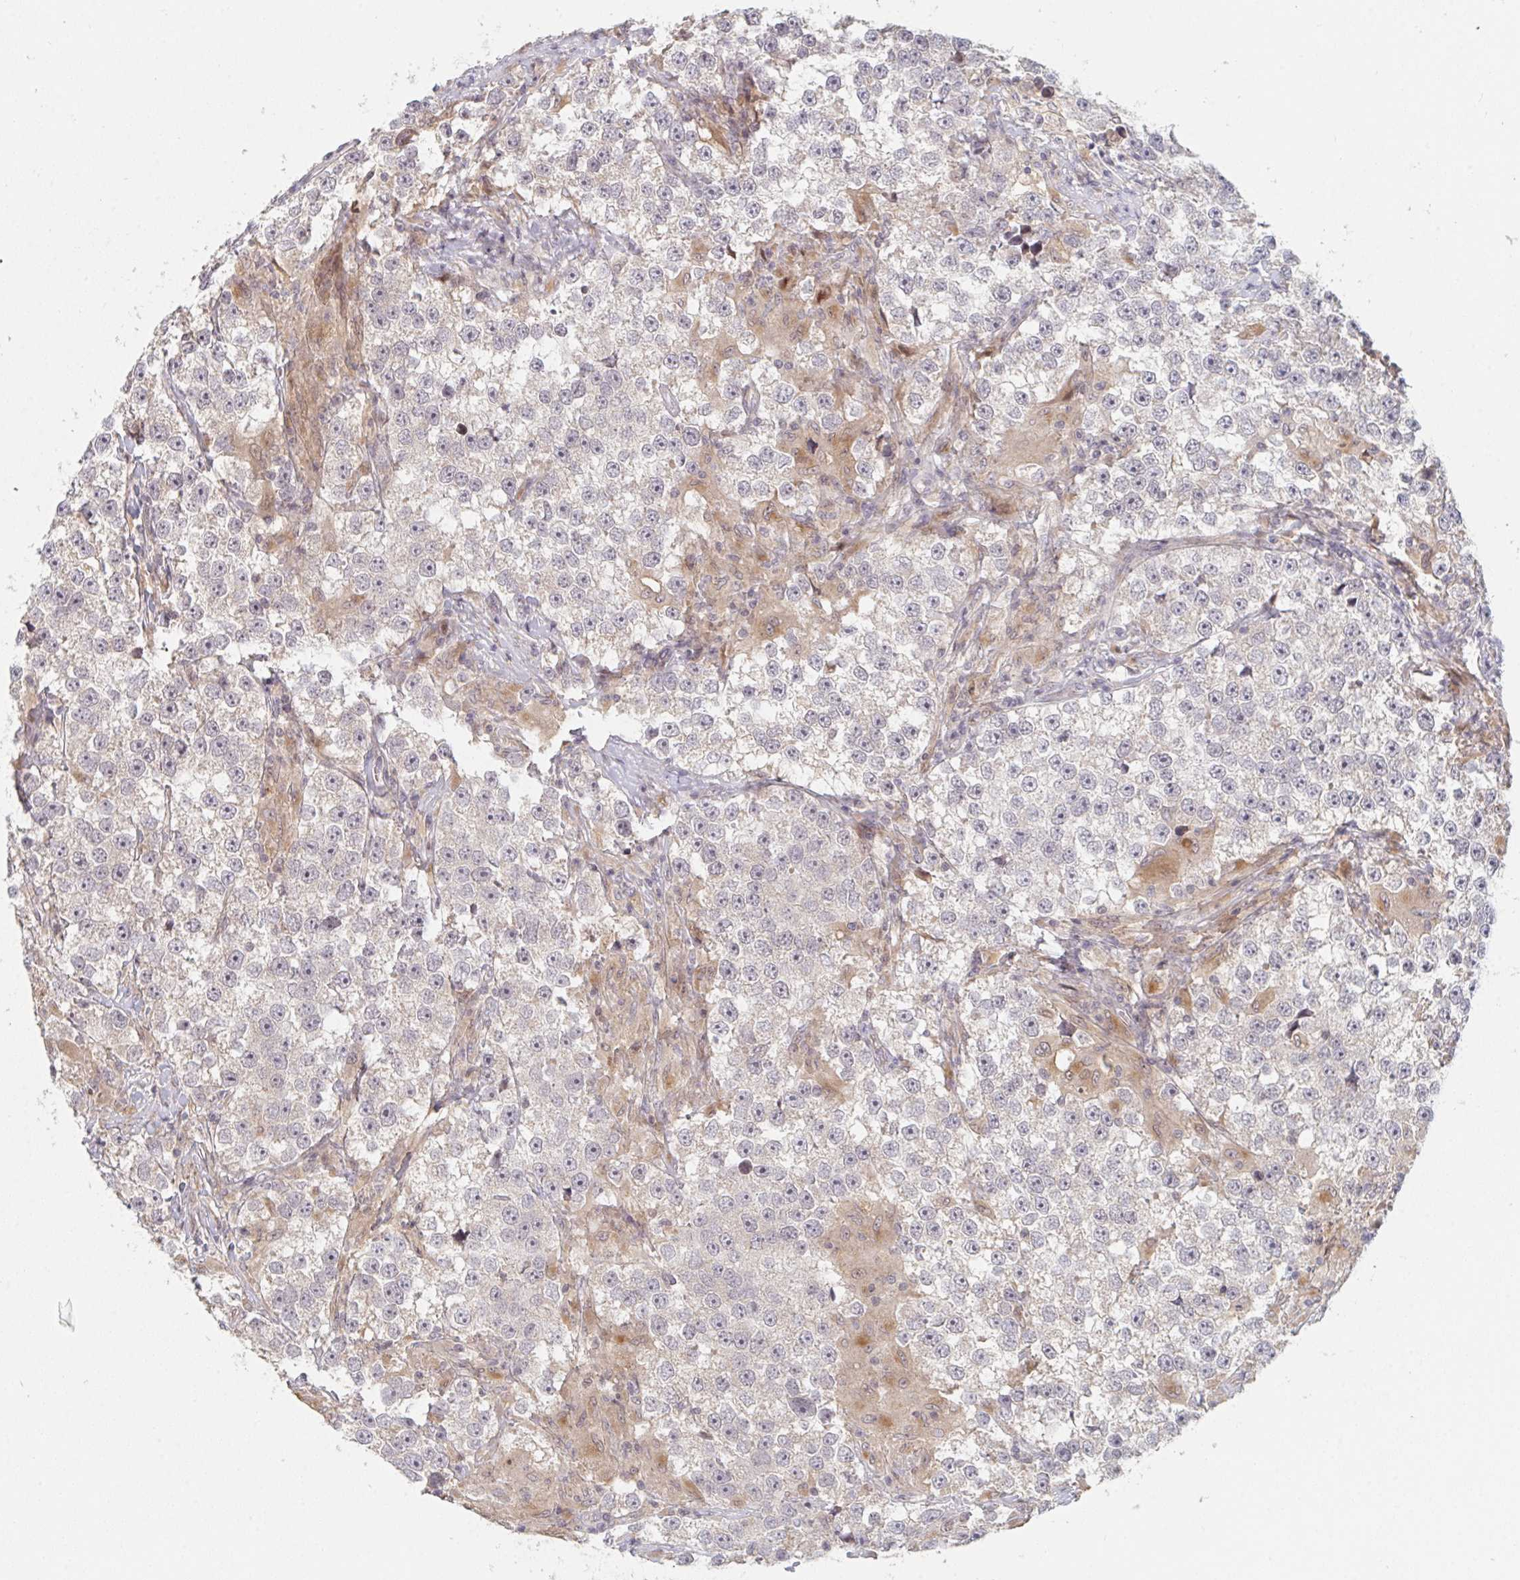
{"staining": {"intensity": "negative", "quantity": "none", "location": "none"}, "tissue": "testis cancer", "cell_type": "Tumor cells", "image_type": "cancer", "snomed": [{"axis": "morphology", "description": "Seminoma, NOS"}, {"axis": "topography", "description": "Testis"}], "caption": "This photomicrograph is of testis seminoma stained with immunohistochemistry to label a protein in brown with the nuclei are counter-stained blue. There is no staining in tumor cells.", "gene": "DCST1", "patient": {"sex": "male", "age": 46}}